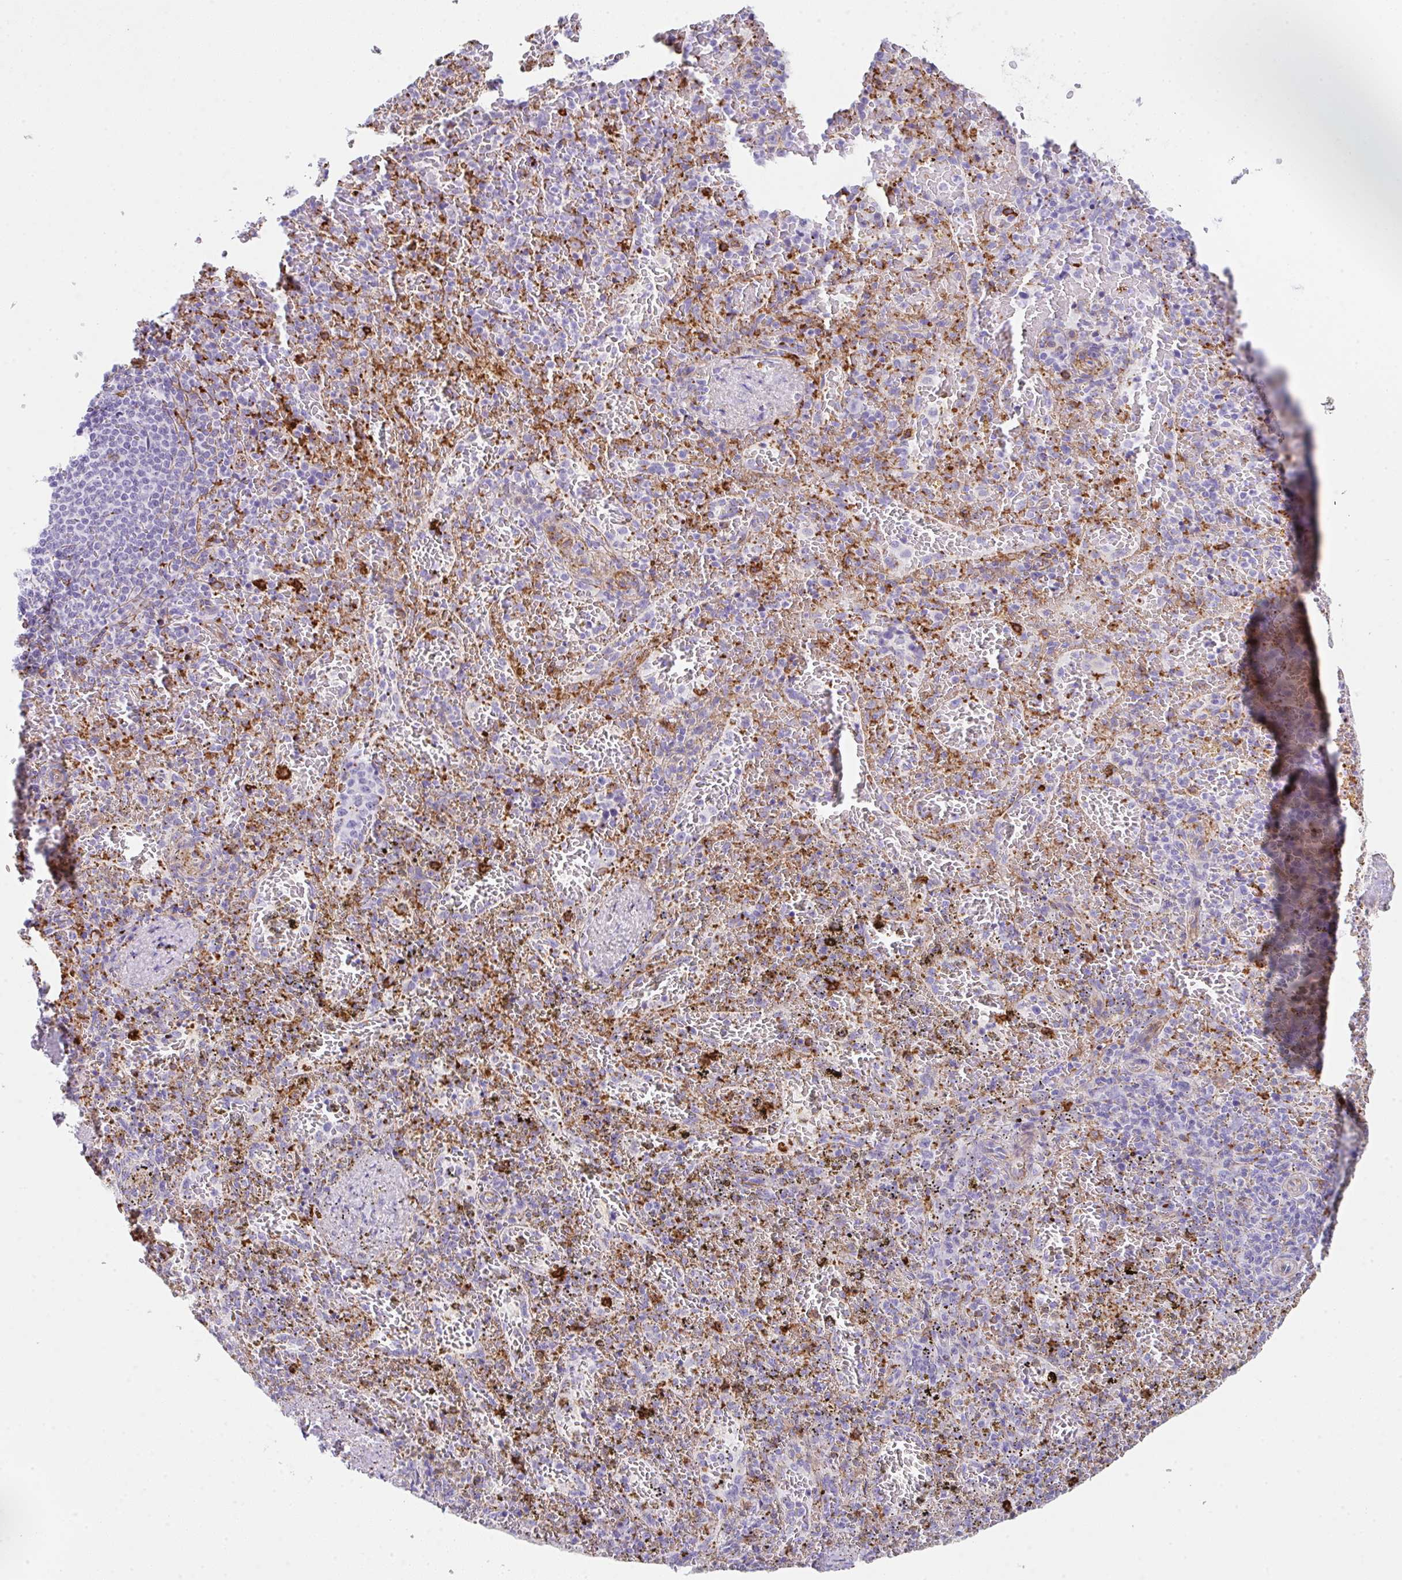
{"staining": {"intensity": "moderate", "quantity": "<25%", "location": "cytoplasmic/membranous"}, "tissue": "spleen", "cell_type": "Cells in red pulp", "image_type": "normal", "snomed": [{"axis": "morphology", "description": "Normal tissue, NOS"}, {"axis": "topography", "description": "Spleen"}], "caption": "This photomicrograph shows benign spleen stained with immunohistochemistry to label a protein in brown. The cytoplasmic/membranous of cells in red pulp show moderate positivity for the protein. Nuclei are counter-stained blue.", "gene": "DBN1", "patient": {"sex": "female", "age": 50}}